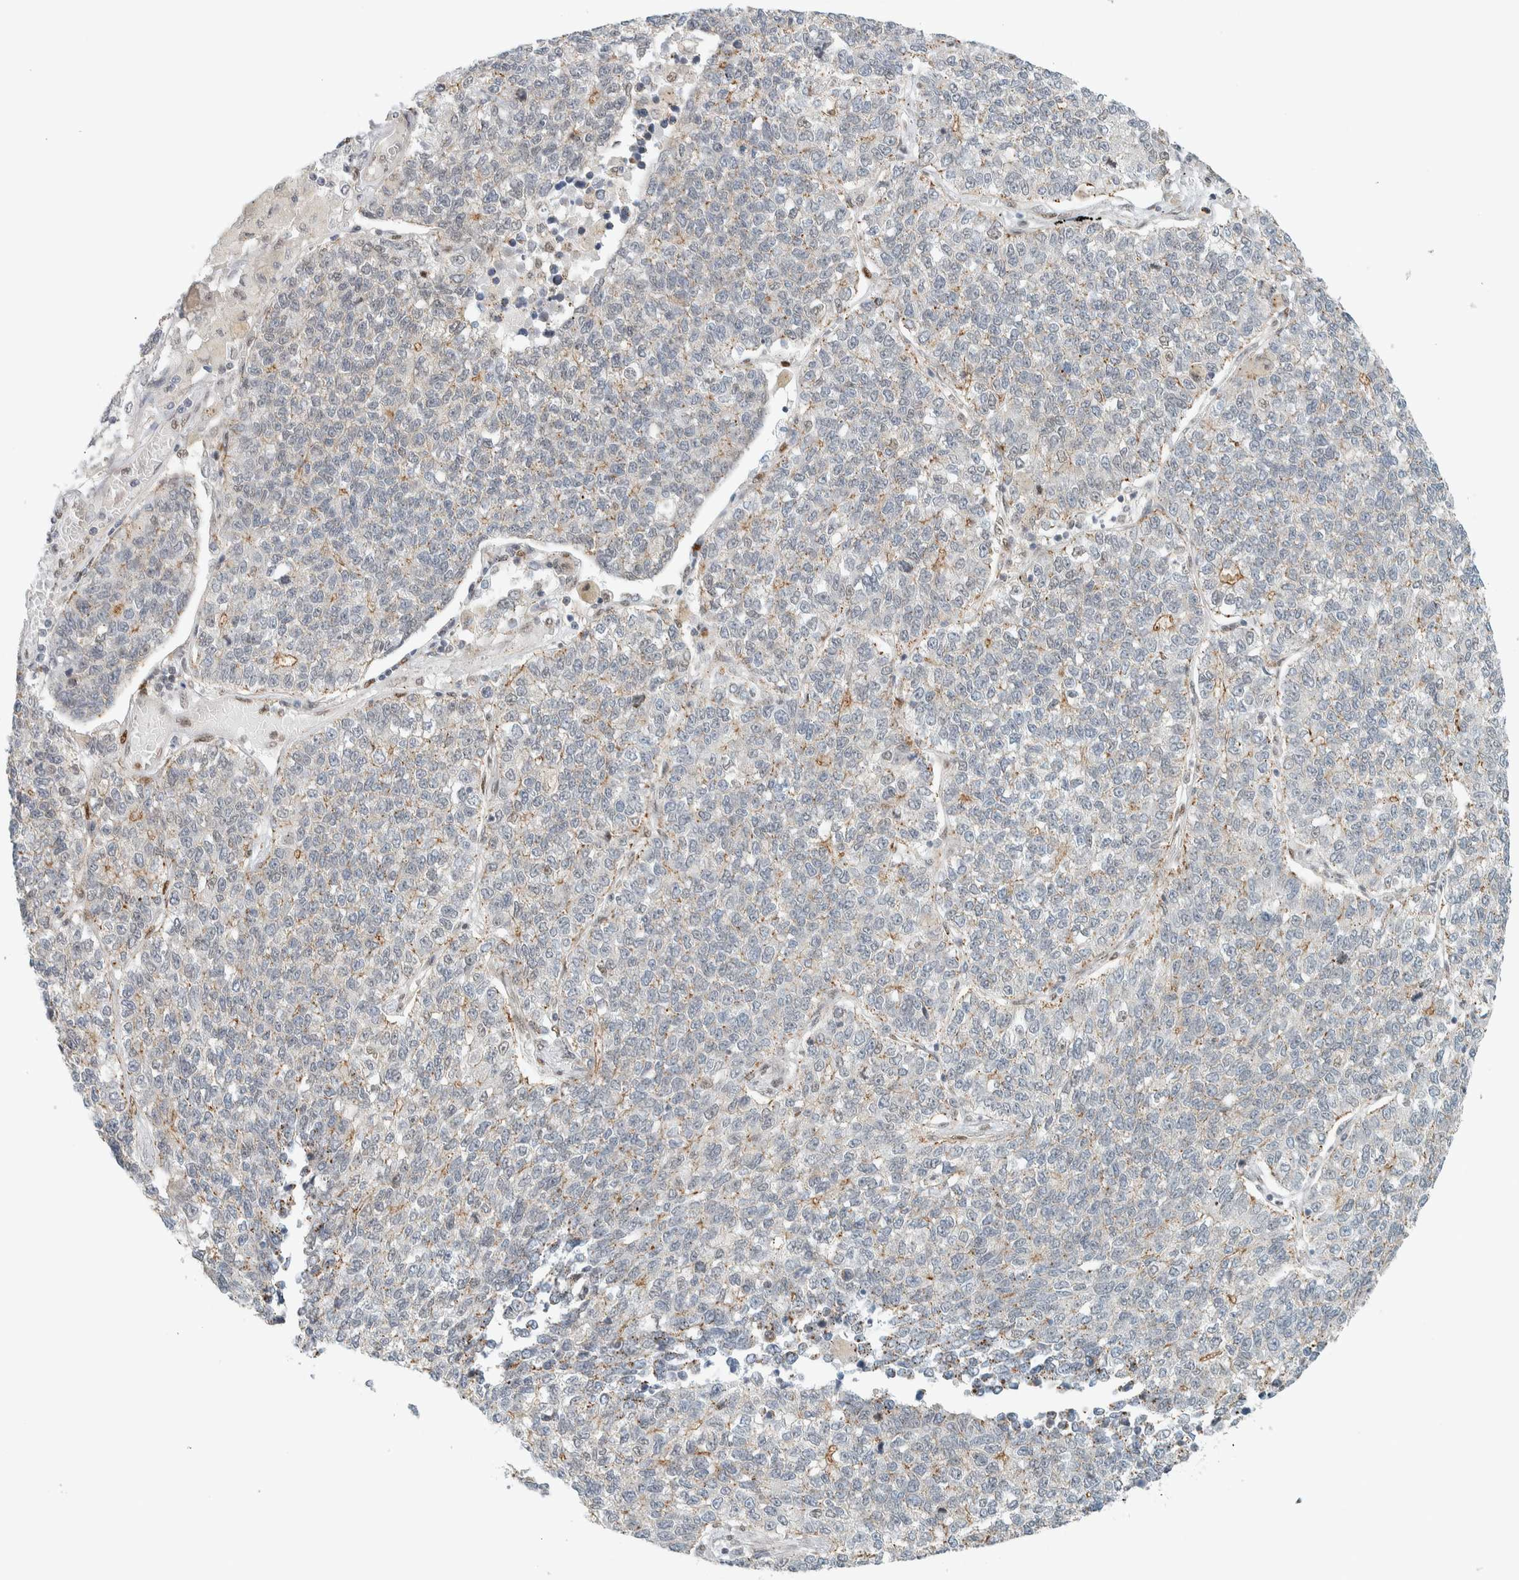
{"staining": {"intensity": "weak", "quantity": "<25%", "location": "cytoplasmic/membranous"}, "tissue": "lung cancer", "cell_type": "Tumor cells", "image_type": "cancer", "snomed": [{"axis": "morphology", "description": "Adenocarcinoma, NOS"}, {"axis": "topography", "description": "Lung"}], "caption": "IHC photomicrograph of neoplastic tissue: human lung cancer (adenocarcinoma) stained with DAB (3,3'-diaminobenzidine) reveals no significant protein positivity in tumor cells.", "gene": "TFE3", "patient": {"sex": "male", "age": 49}}